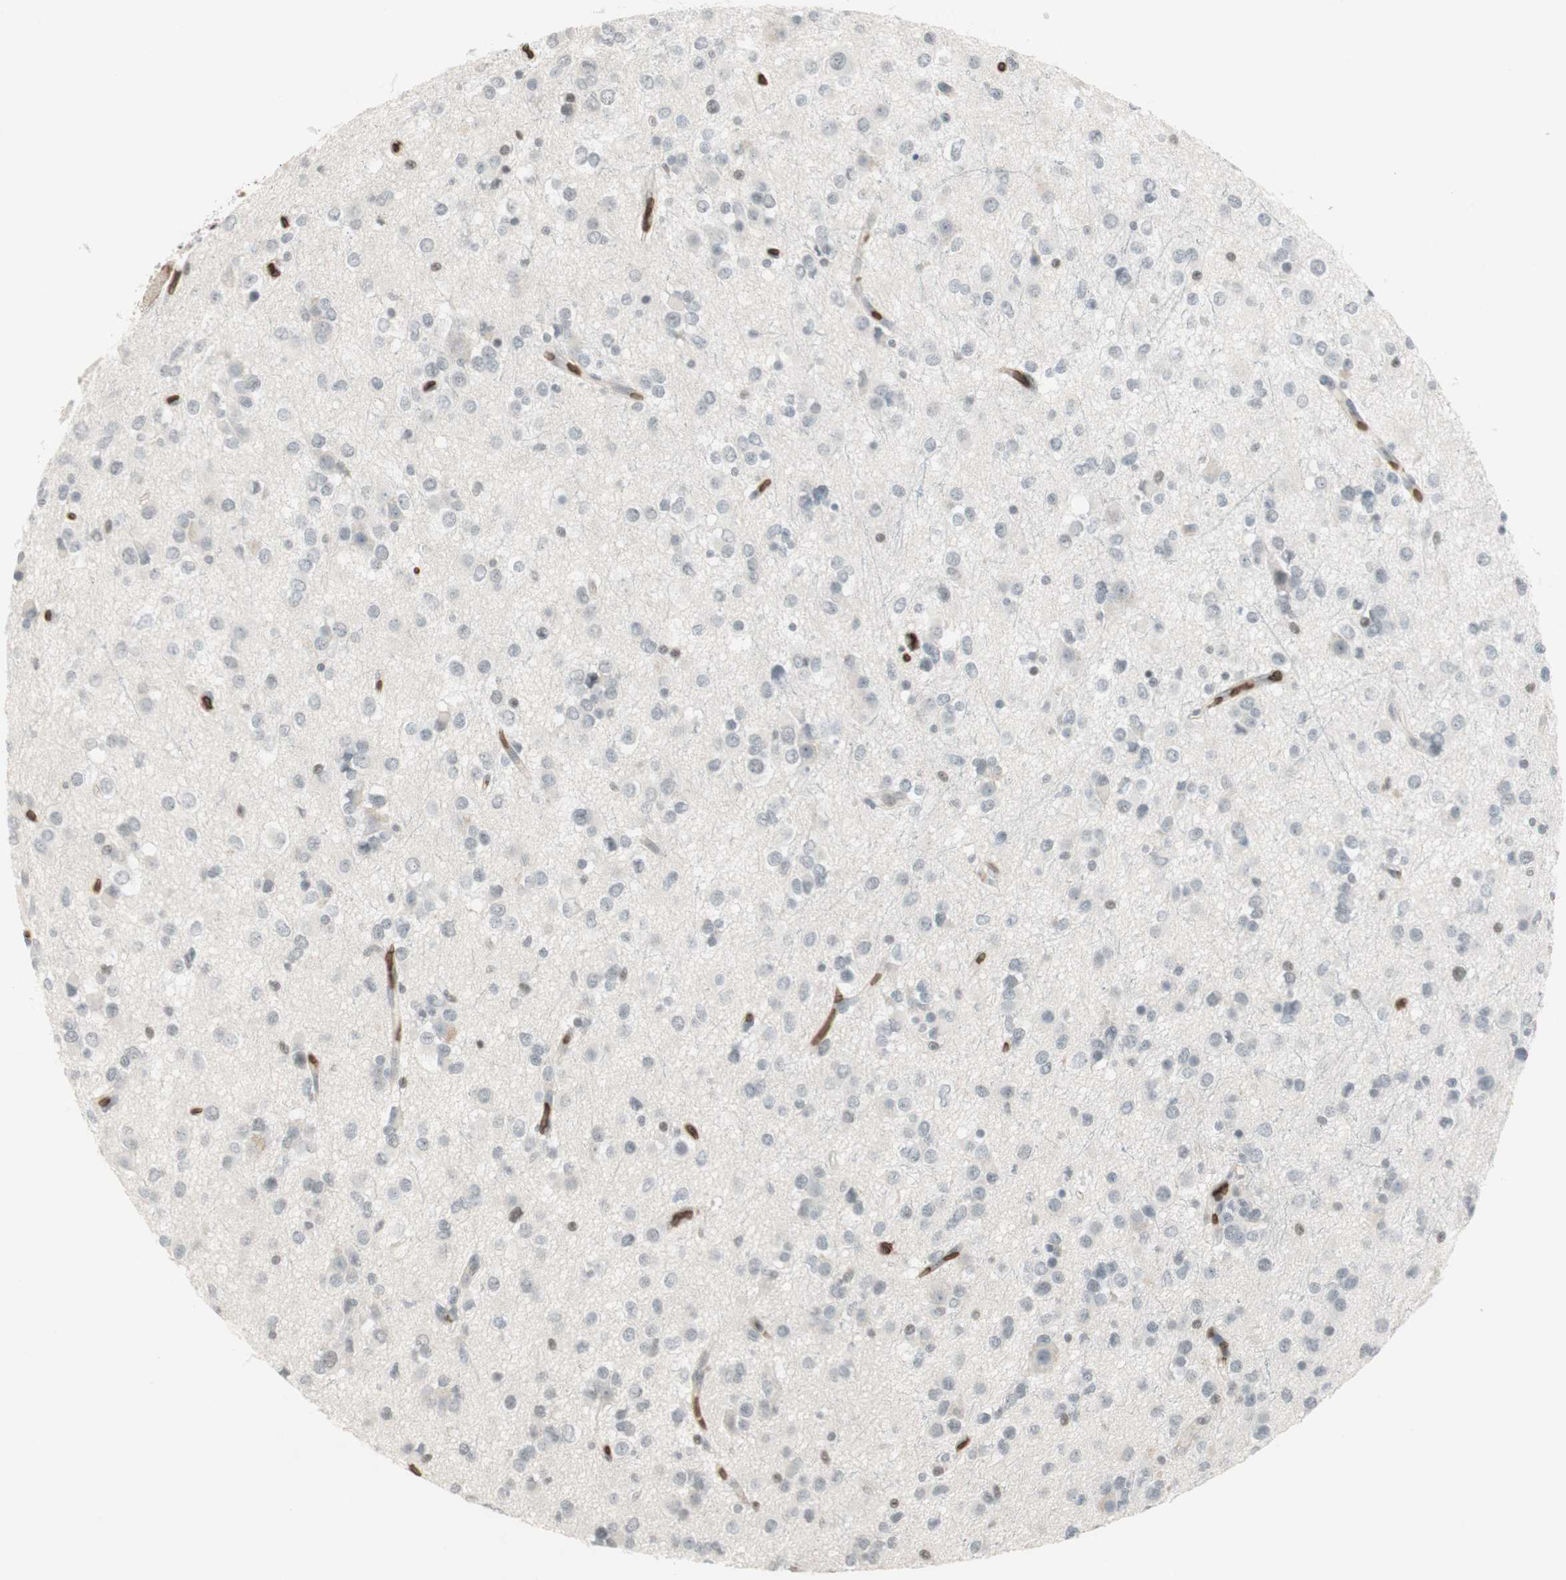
{"staining": {"intensity": "negative", "quantity": "none", "location": "none"}, "tissue": "glioma", "cell_type": "Tumor cells", "image_type": "cancer", "snomed": [{"axis": "morphology", "description": "Glioma, malignant, Low grade"}, {"axis": "topography", "description": "Brain"}], "caption": "This is an immunohistochemistry photomicrograph of malignant low-grade glioma. There is no positivity in tumor cells.", "gene": "MAP4K1", "patient": {"sex": "male", "age": 42}}